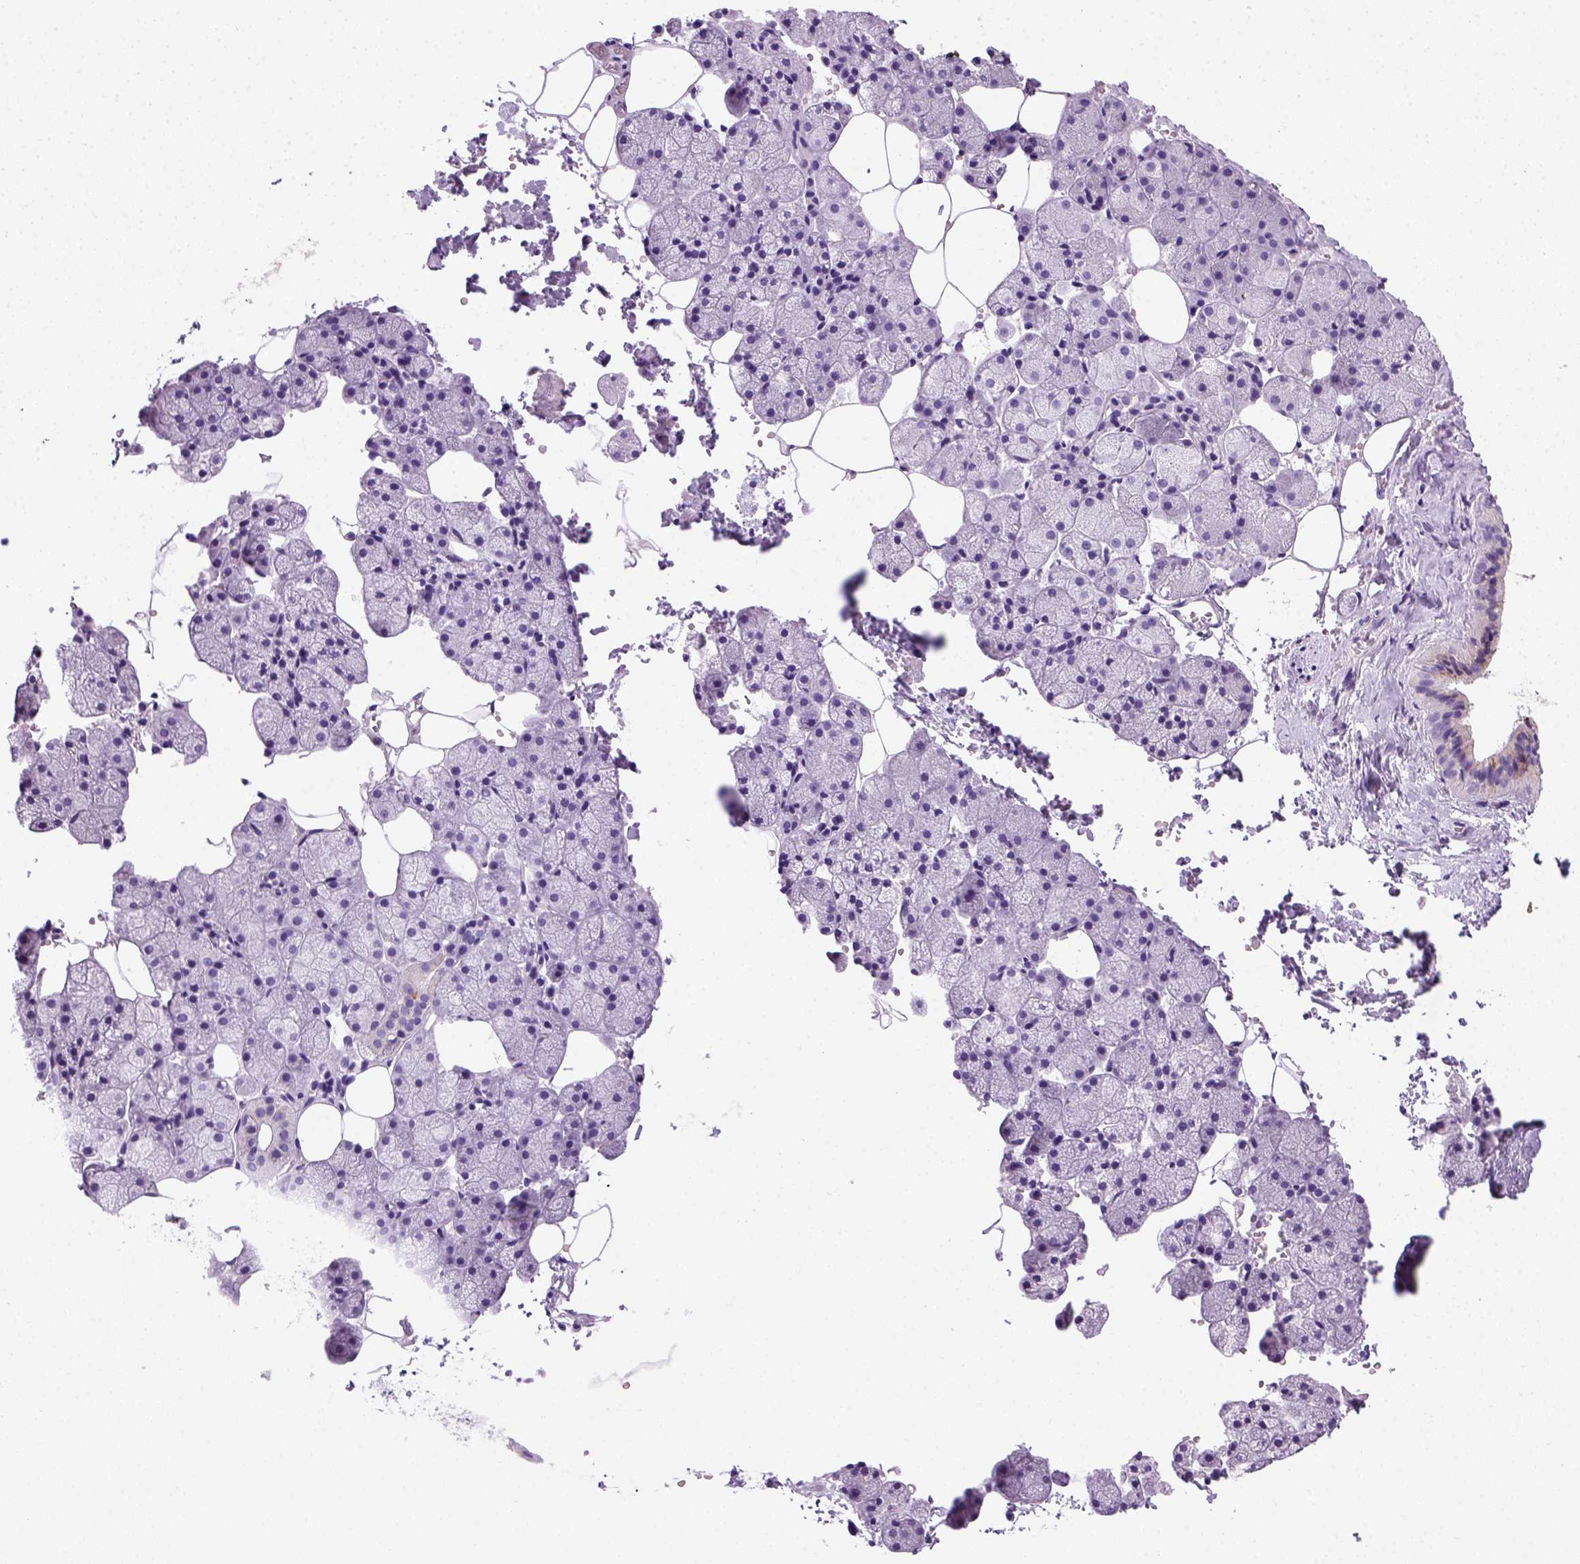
{"staining": {"intensity": "negative", "quantity": "none", "location": "none"}, "tissue": "salivary gland", "cell_type": "Glandular cells", "image_type": "normal", "snomed": [{"axis": "morphology", "description": "Normal tissue, NOS"}, {"axis": "topography", "description": "Salivary gland"}], "caption": "Immunohistochemical staining of unremarkable human salivary gland shows no significant staining in glandular cells.", "gene": "KRT71", "patient": {"sex": "male", "age": 38}}